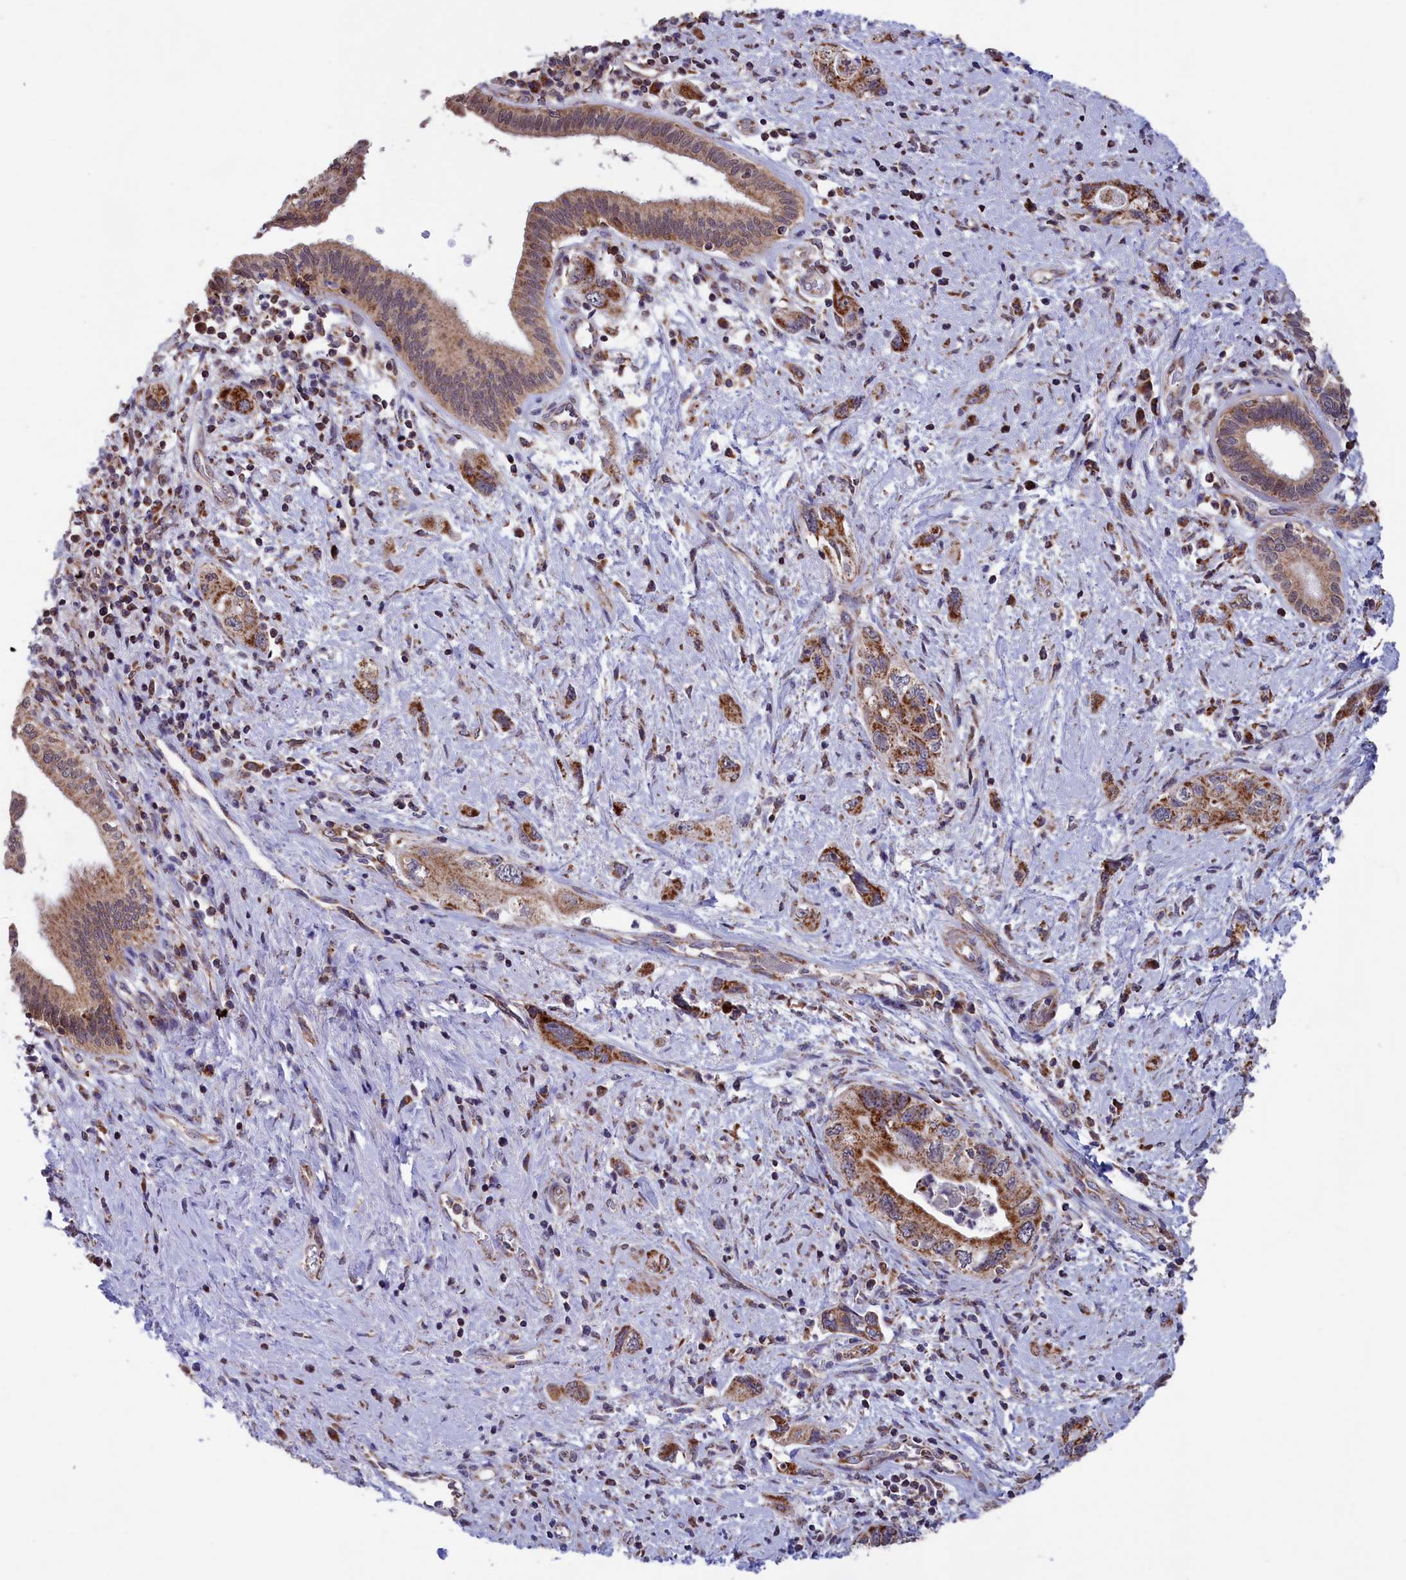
{"staining": {"intensity": "moderate", "quantity": ">75%", "location": "cytoplasmic/membranous"}, "tissue": "pancreatic cancer", "cell_type": "Tumor cells", "image_type": "cancer", "snomed": [{"axis": "morphology", "description": "Adenocarcinoma, NOS"}, {"axis": "topography", "description": "Pancreas"}], "caption": "Pancreatic cancer (adenocarcinoma) tissue exhibits moderate cytoplasmic/membranous positivity in approximately >75% of tumor cells", "gene": "TIMM44", "patient": {"sex": "female", "age": 73}}